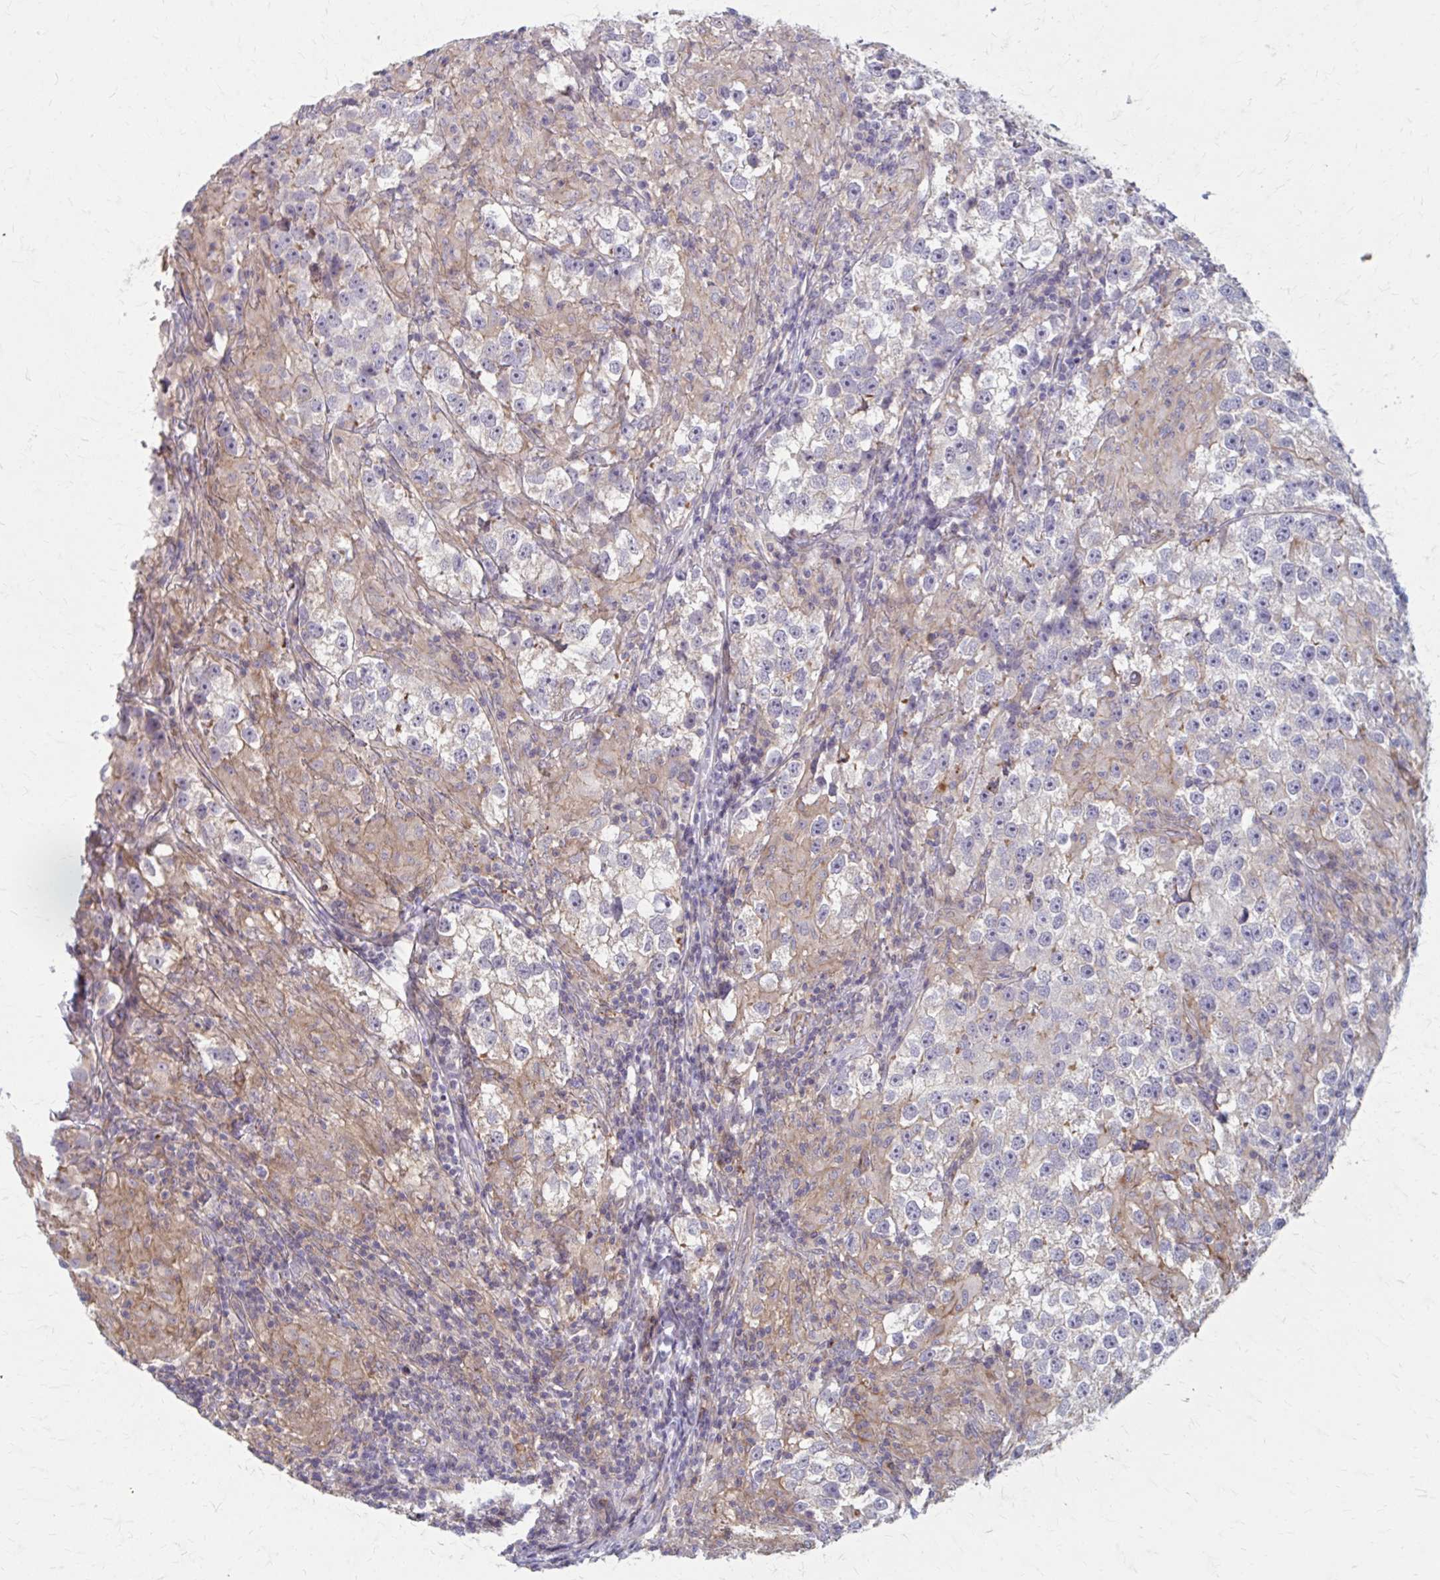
{"staining": {"intensity": "negative", "quantity": "none", "location": "none"}, "tissue": "testis cancer", "cell_type": "Tumor cells", "image_type": "cancer", "snomed": [{"axis": "morphology", "description": "Seminoma, NOS"}, {"axis": "topography", "description": "Testis"}], "caption": "Tumor cells show no significant staining in testis cancer (seminoma).", "gene": "MMP14", "patient": {"sex": "male", "age": 46}}